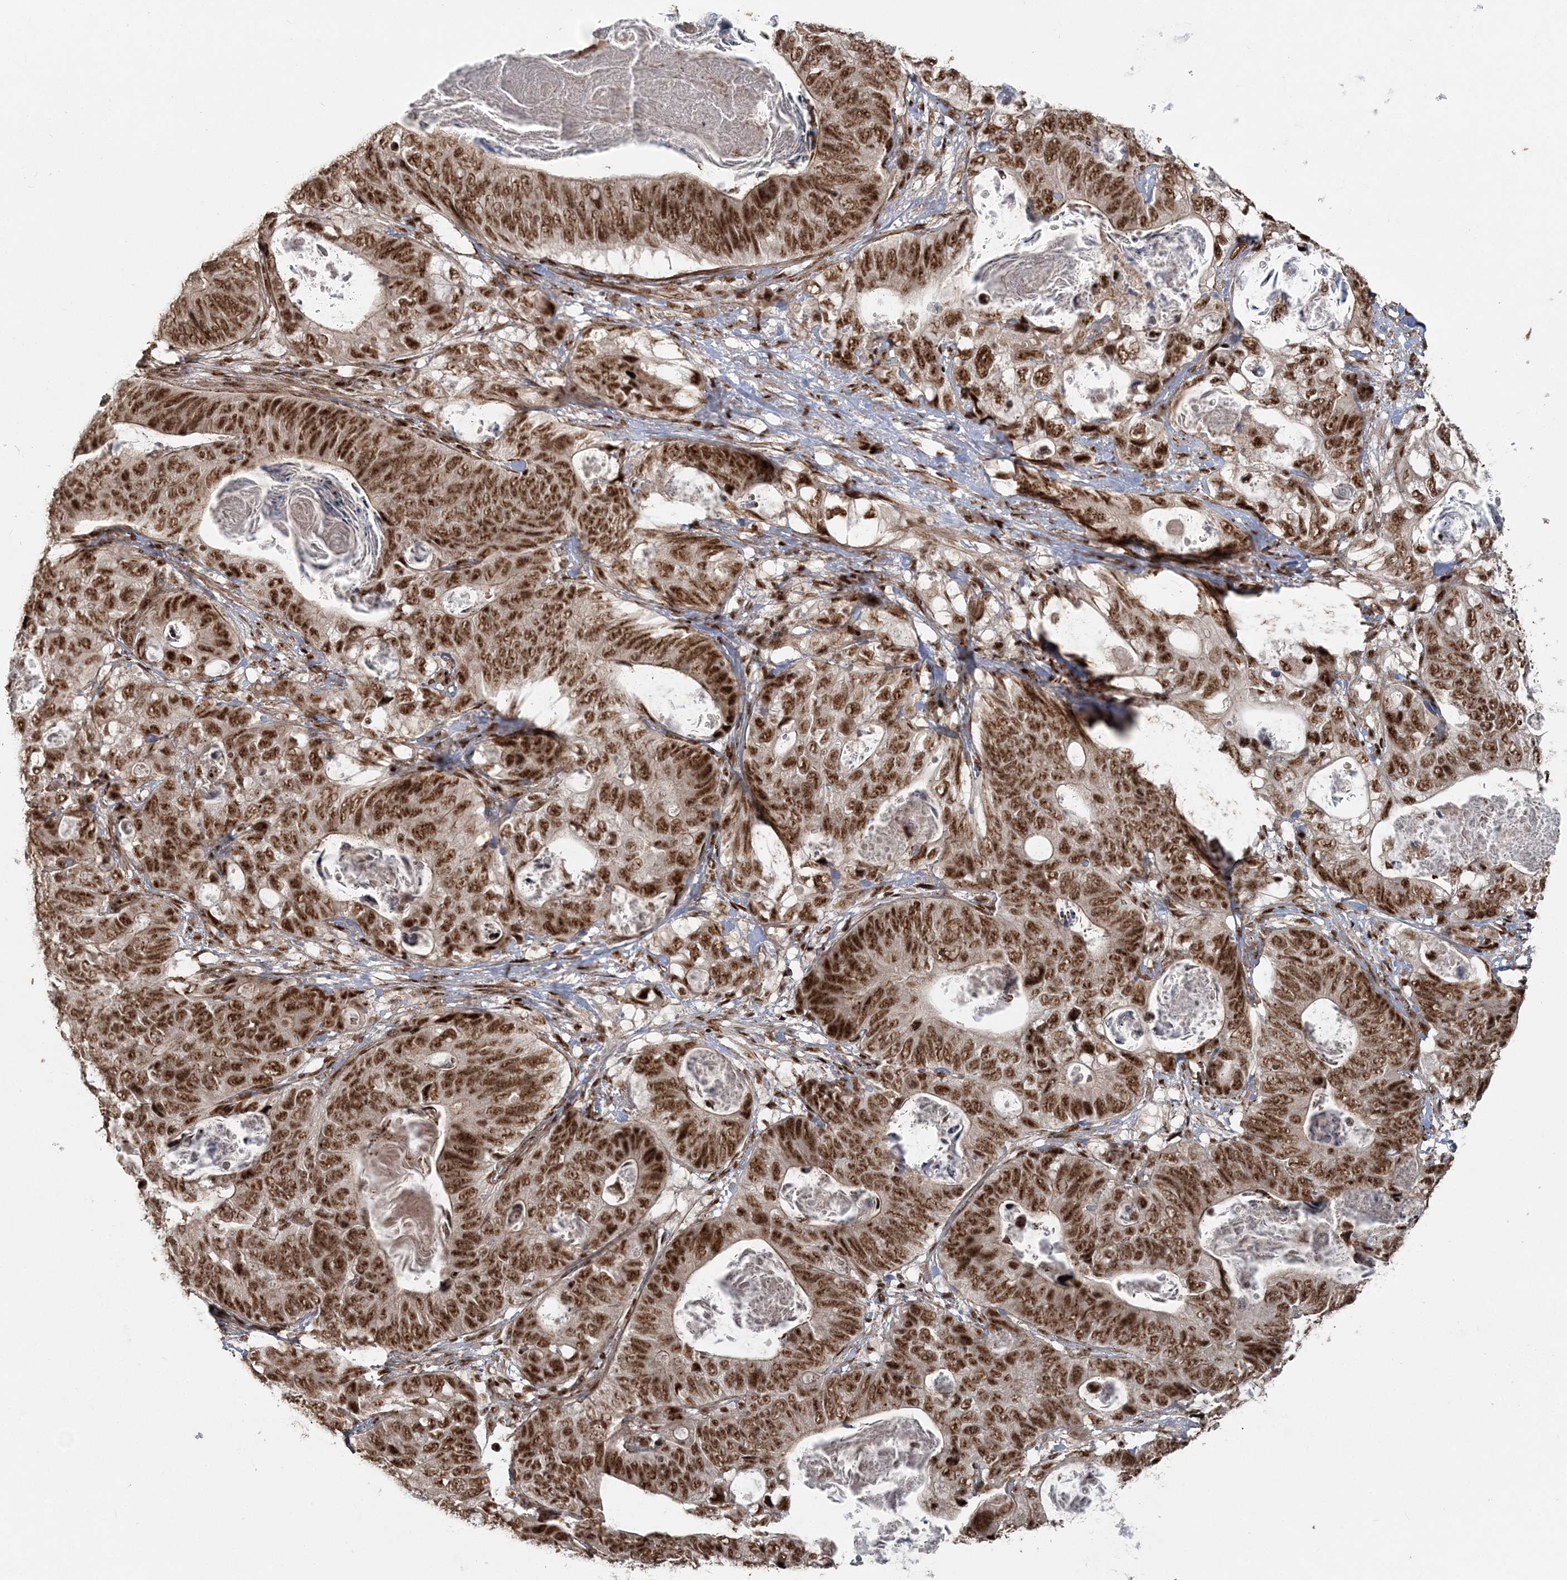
{"staining": {"intensity": "strong", "quantity": ">75%", "location": "nuclear"}, "tissue": "stomach cancer", "cell_type": "Tumor cells", "image_type": "cancer", "snomed": [{"axis": "morphology", "description": "Normal tissue, NOS"}, {"axis": "morphology", "description": "Adenocarcinoma, NOS"}, {"axis": "topography", "description": "Stomach"}], "caption": "Stomach cancer stained with immunohistochemistry (IHC) demonstrates strong nuclear expression in about >75% of tumor cells.", "gene": "EXOSC8", "patient": {"sex": "female", "age": 89}}